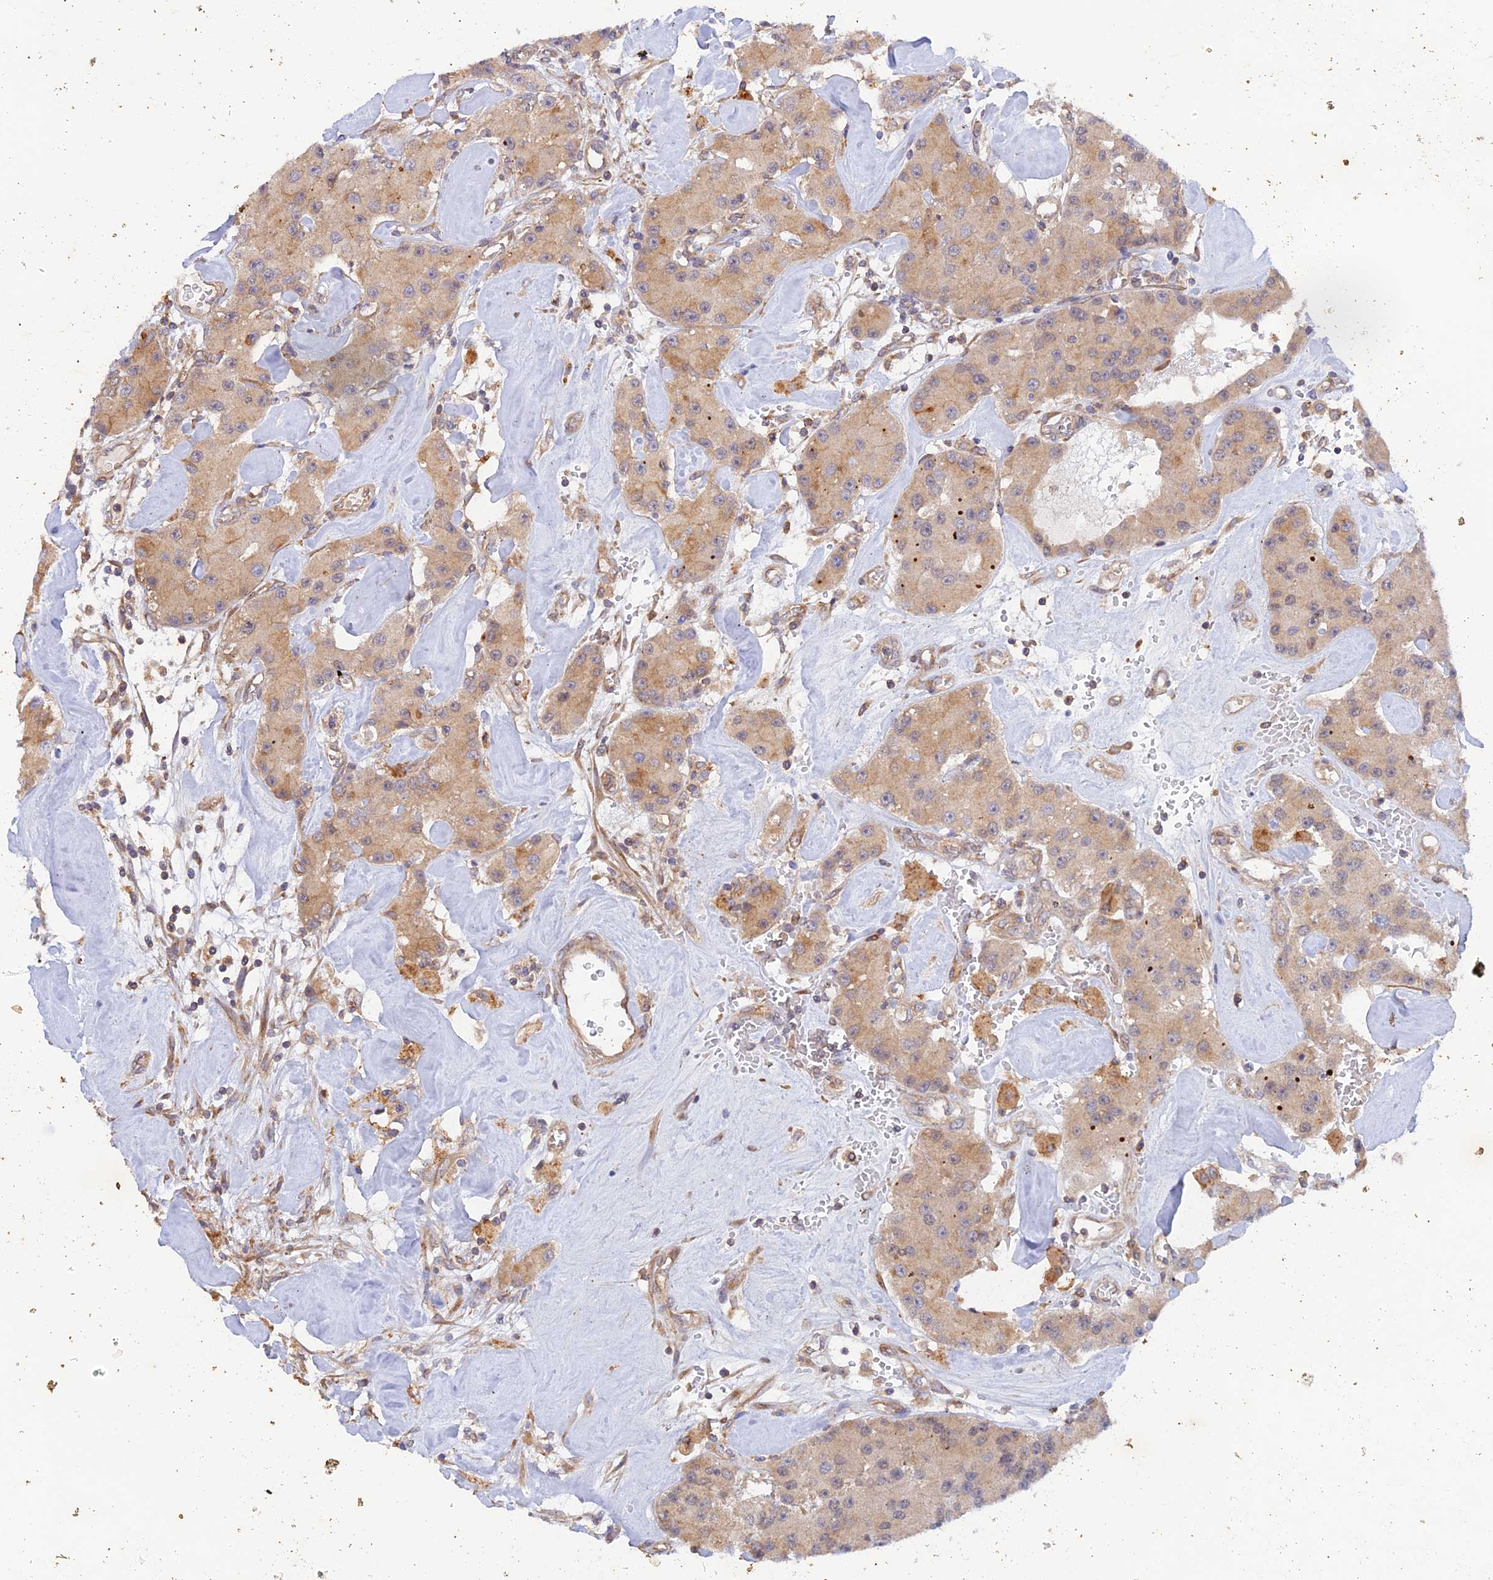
{"staining": {"intensity": "weak", "quantity": ">75%", "location": "cytoplasmic/membranous"}, "tissue": "carcinoid", "cell_type": "Tumor cells", "image_type": "cancer", "snomed": [{"axis": "morphology", "description": "Carcinoid, malignant, NOS"}, {"axis": "topography", "description": "Pancreas"}], "caption": "Protein staining by IHC shows weak cytoplasmic/membranous staining in about >75% of tumor cells in carcinoid (malignant). (DAB (3,3'-diaminobenzidine) = brown stain, brightfield microscopy at high magnification).", "gene": "MYO9A", "patient": {"sex": "male", "age": 41}}